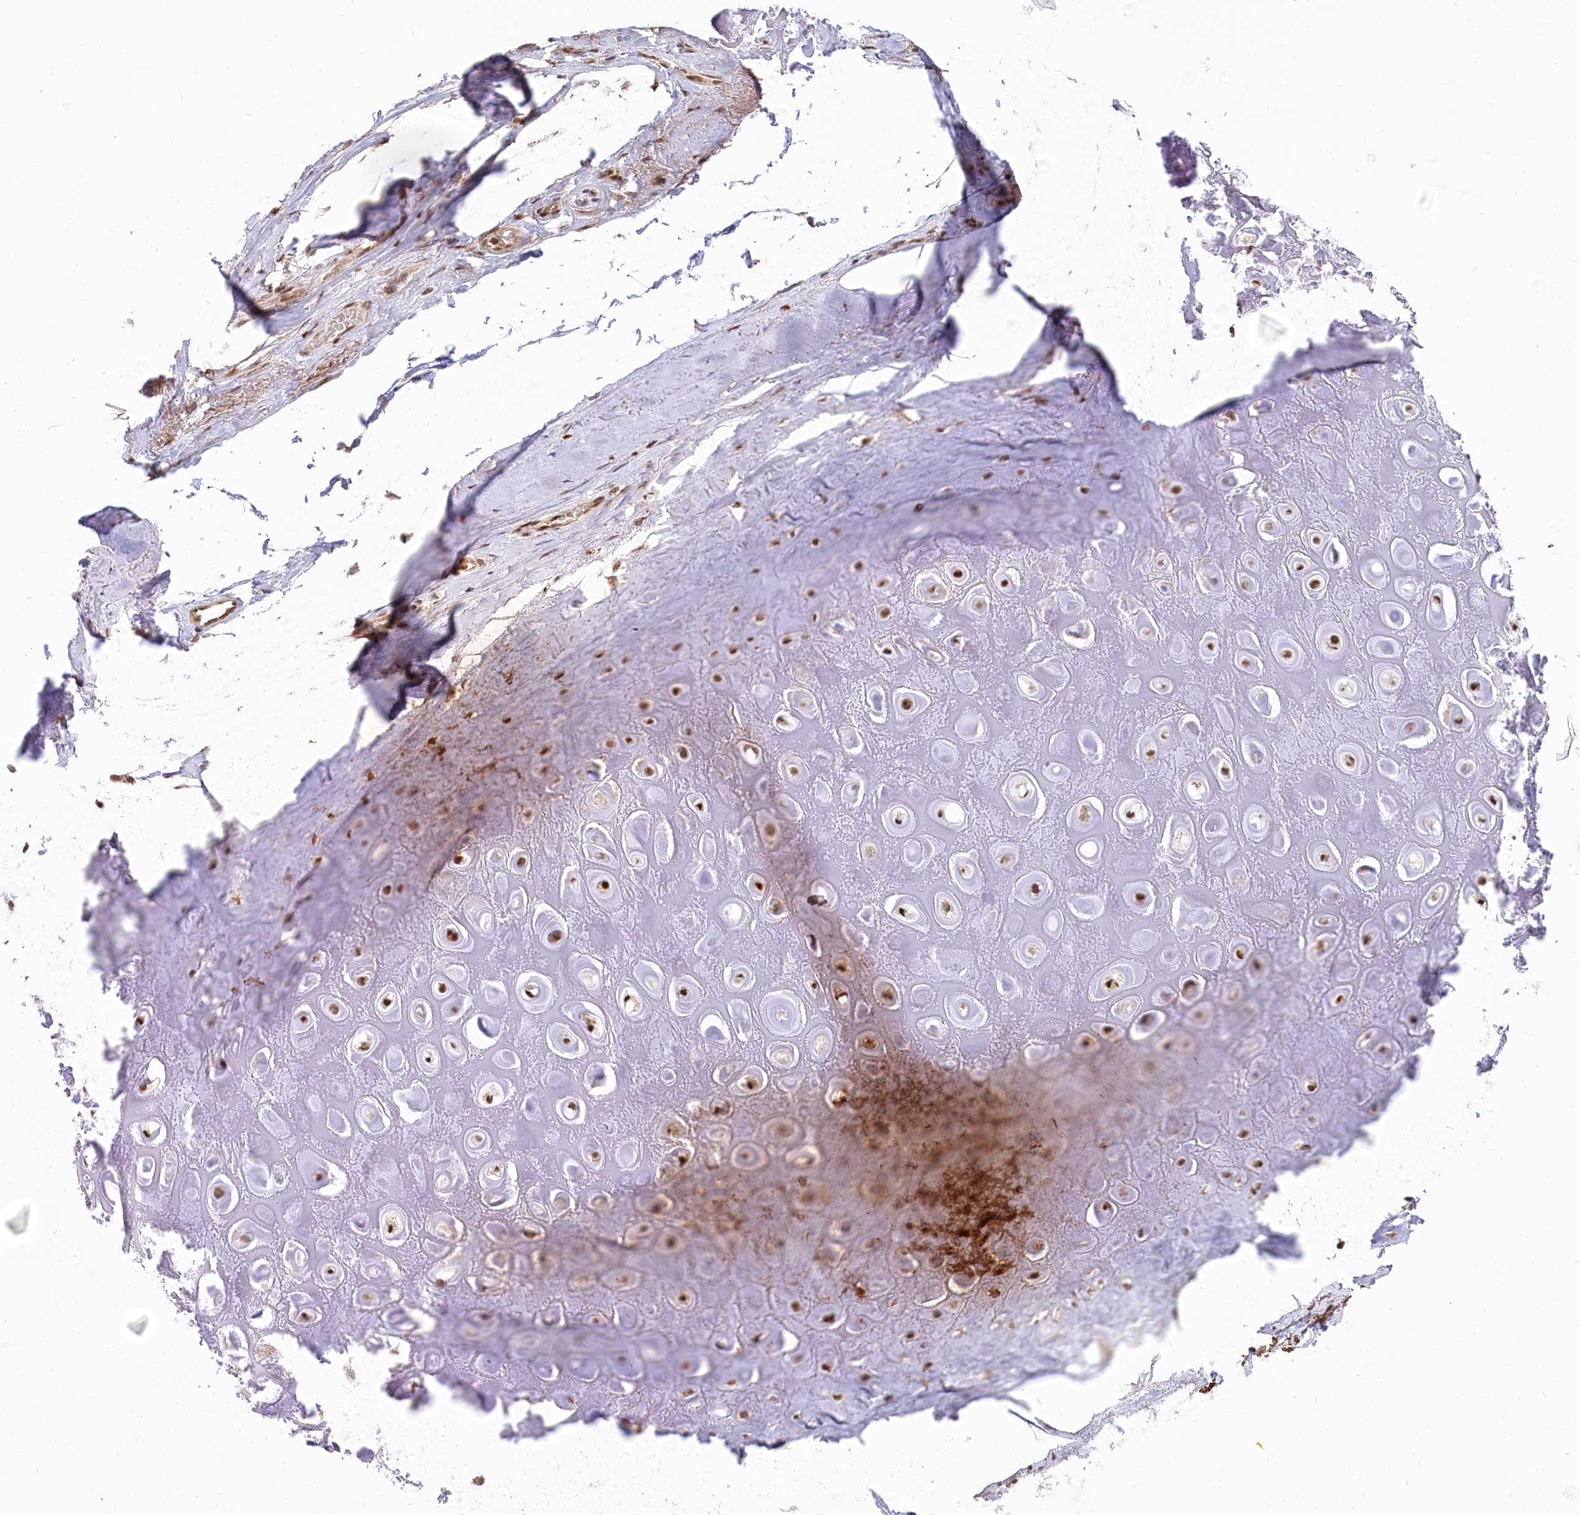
{"staining": {"intensity": "weak", "quantity": "25%-75%", "location": "nuclear"}, "tissue": "adipose tissue", "cell_type": "Adipocytes", "image_type": "normal", "snomed": [{"axis": "morphology", "description": "Normal tissue, NOS"}, {"axis": "morphology", "description": "Basal cell carcinoma"}, {"axis": "topography", "description": "Skin"}], "caption": "Immunohistochemistry (IHC) image of normal adipose tissue stained for a protein (brown), which reveals low levels of weak nuclear positivity in approximately 25%-75% of adipocytes.", "gene": "CGGBP1", "patient": {"sex": "female", "age": 89}}